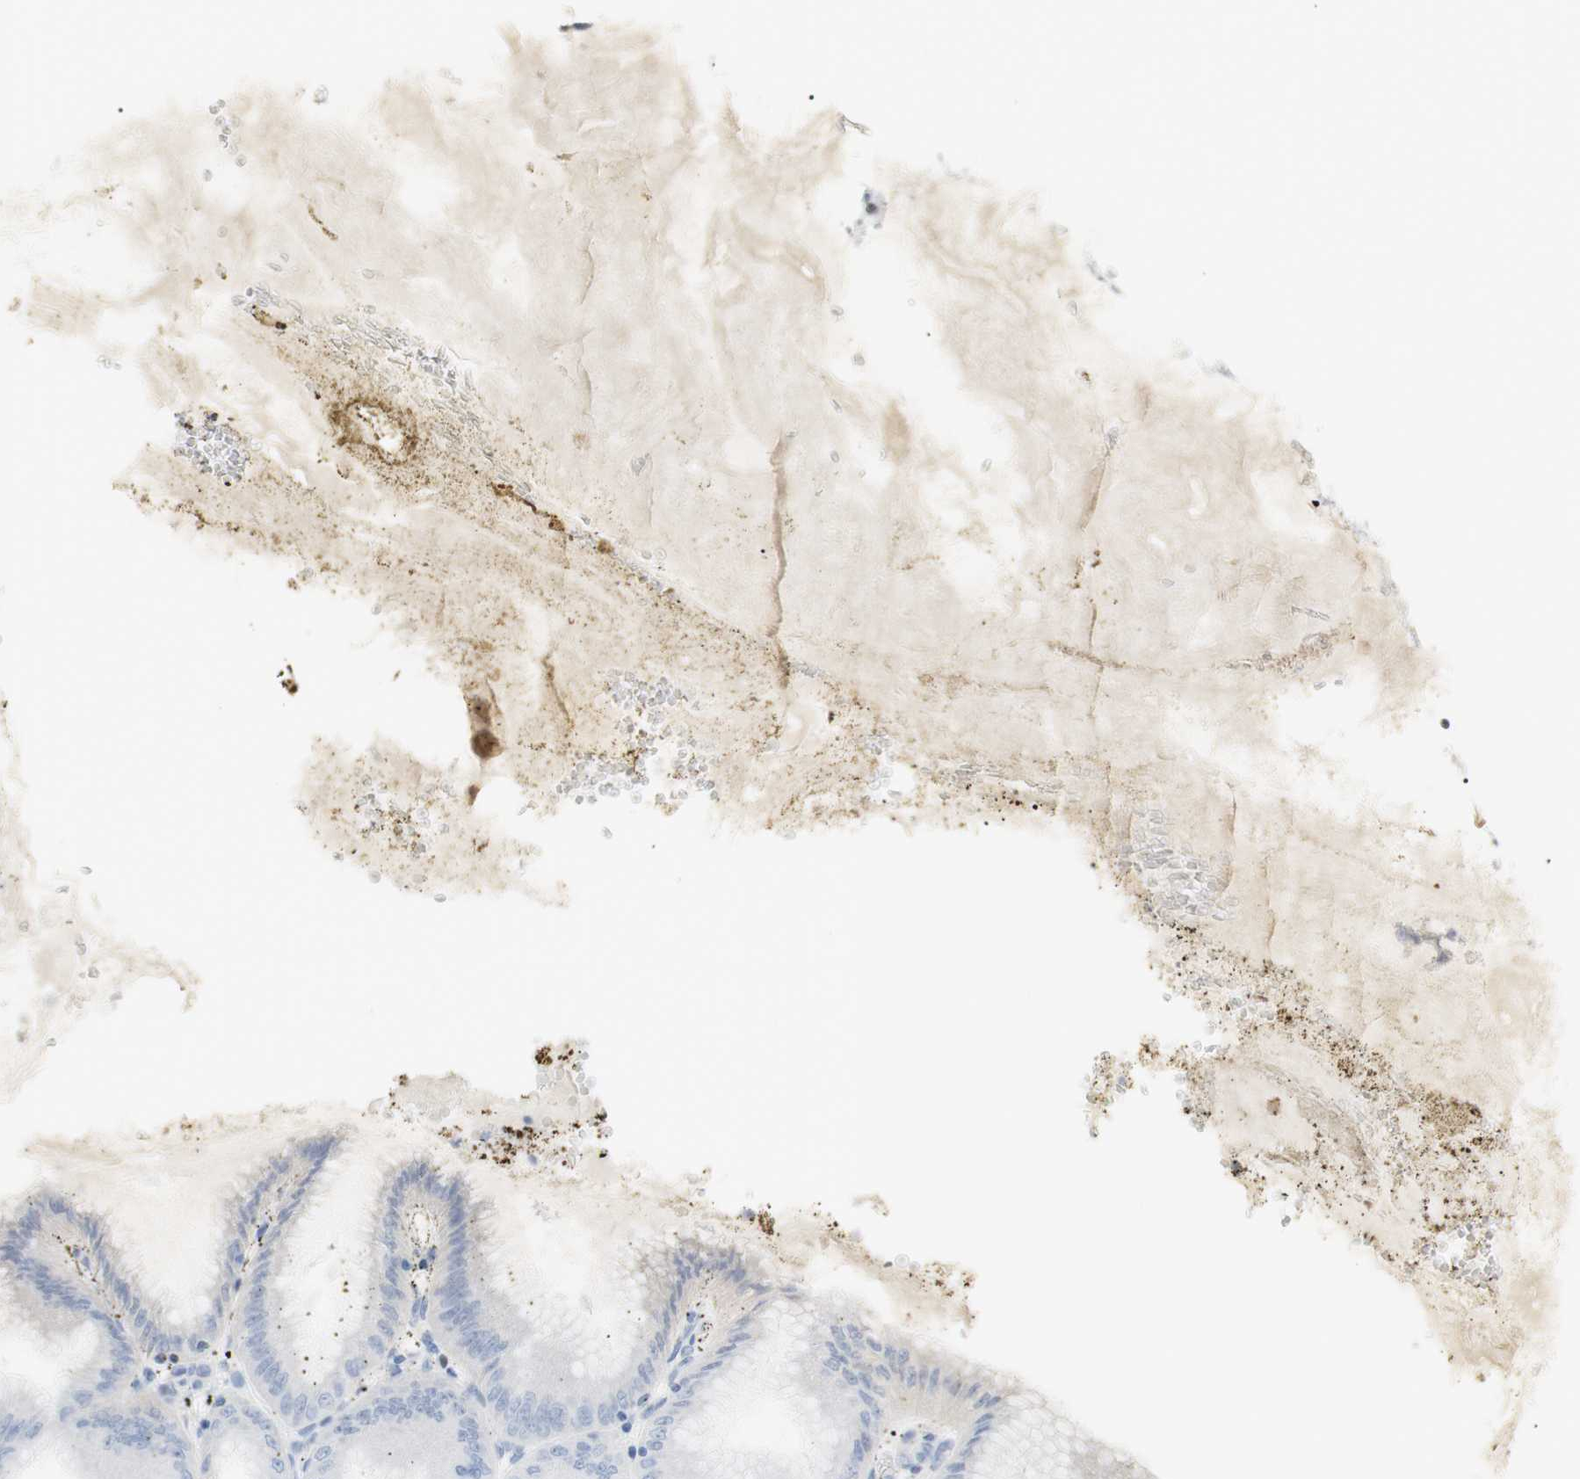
{"staining": {"intensity": "moderate", "quantity": "<25%", "location": "nuclear"}, "tissue": "stomach", "cell_type": "Glandular cells", "image_type": "normal", "snomed": [{"axis": "morphology", "description": "Normal tissue, NOS"}, {"axis": "topography", "description": "Stomach, lower"}], "caption": "Immunohistochemical staining of normal stomach demonstrates <25% levels of moderate nuclear protein expression in about <25% of glandular cells.", "gene": "BMI1", "patient": {"sex": "male", "age": 71}}